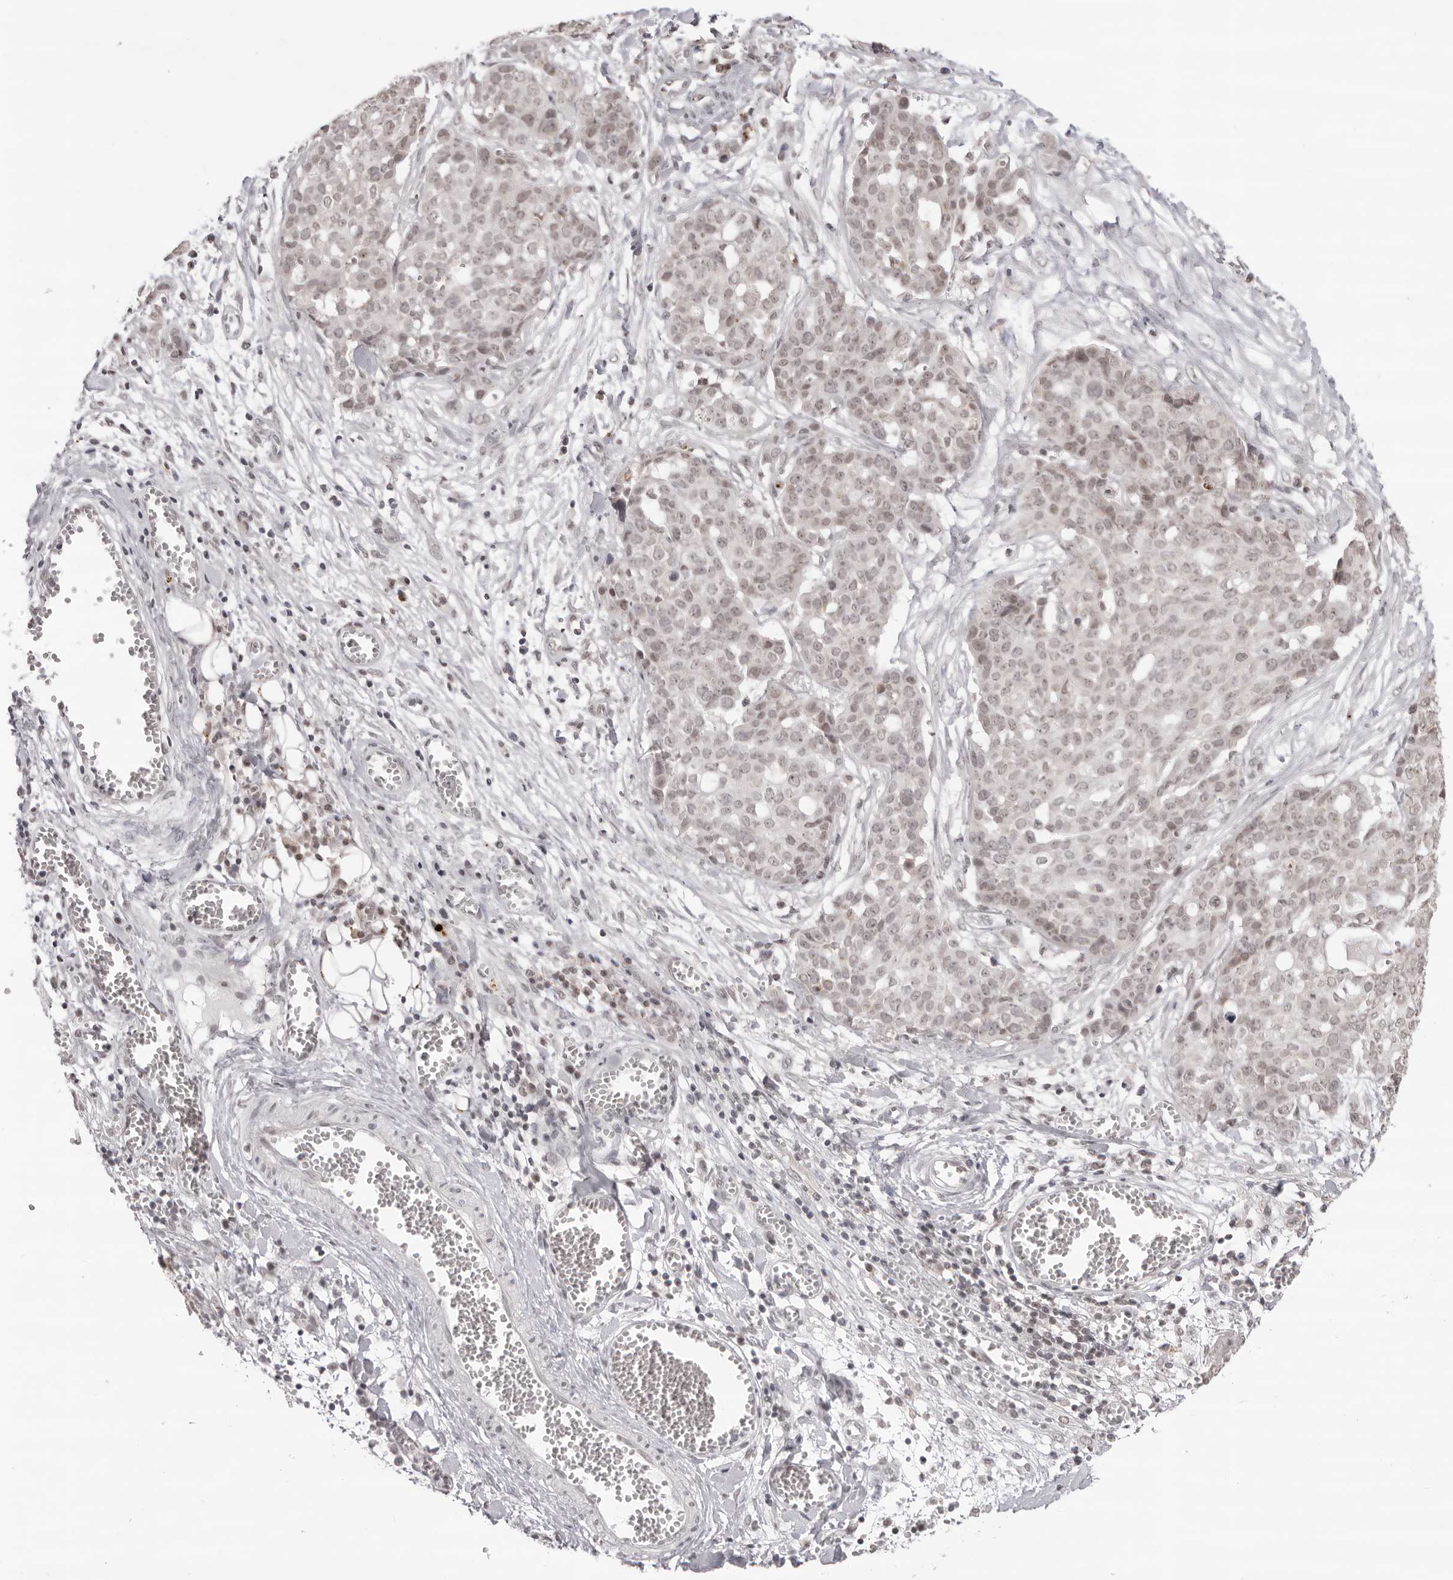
{"staining": {"intensity": "weak", "quantity": ">75%", "location": "nuclear"}, "tissue": "ovarian cancer", "cell_type": "Tumor cells", "image_type": "cancer", "snomed": [{"axis": "morphology", "description": "Cystadenocarcinoma, serous, NOS"}, {"axis": "topography", "description": "Soft tissue"}, {"axis": "topography", "description": "Ovary"}], "caption": "Weak nuclear staining is seen in about >75% of tumor cells in ovarian cancer (serous cystadenocarcinoma).", "gene": "NTM", "patient": {"sex": "female", "age": 57}}